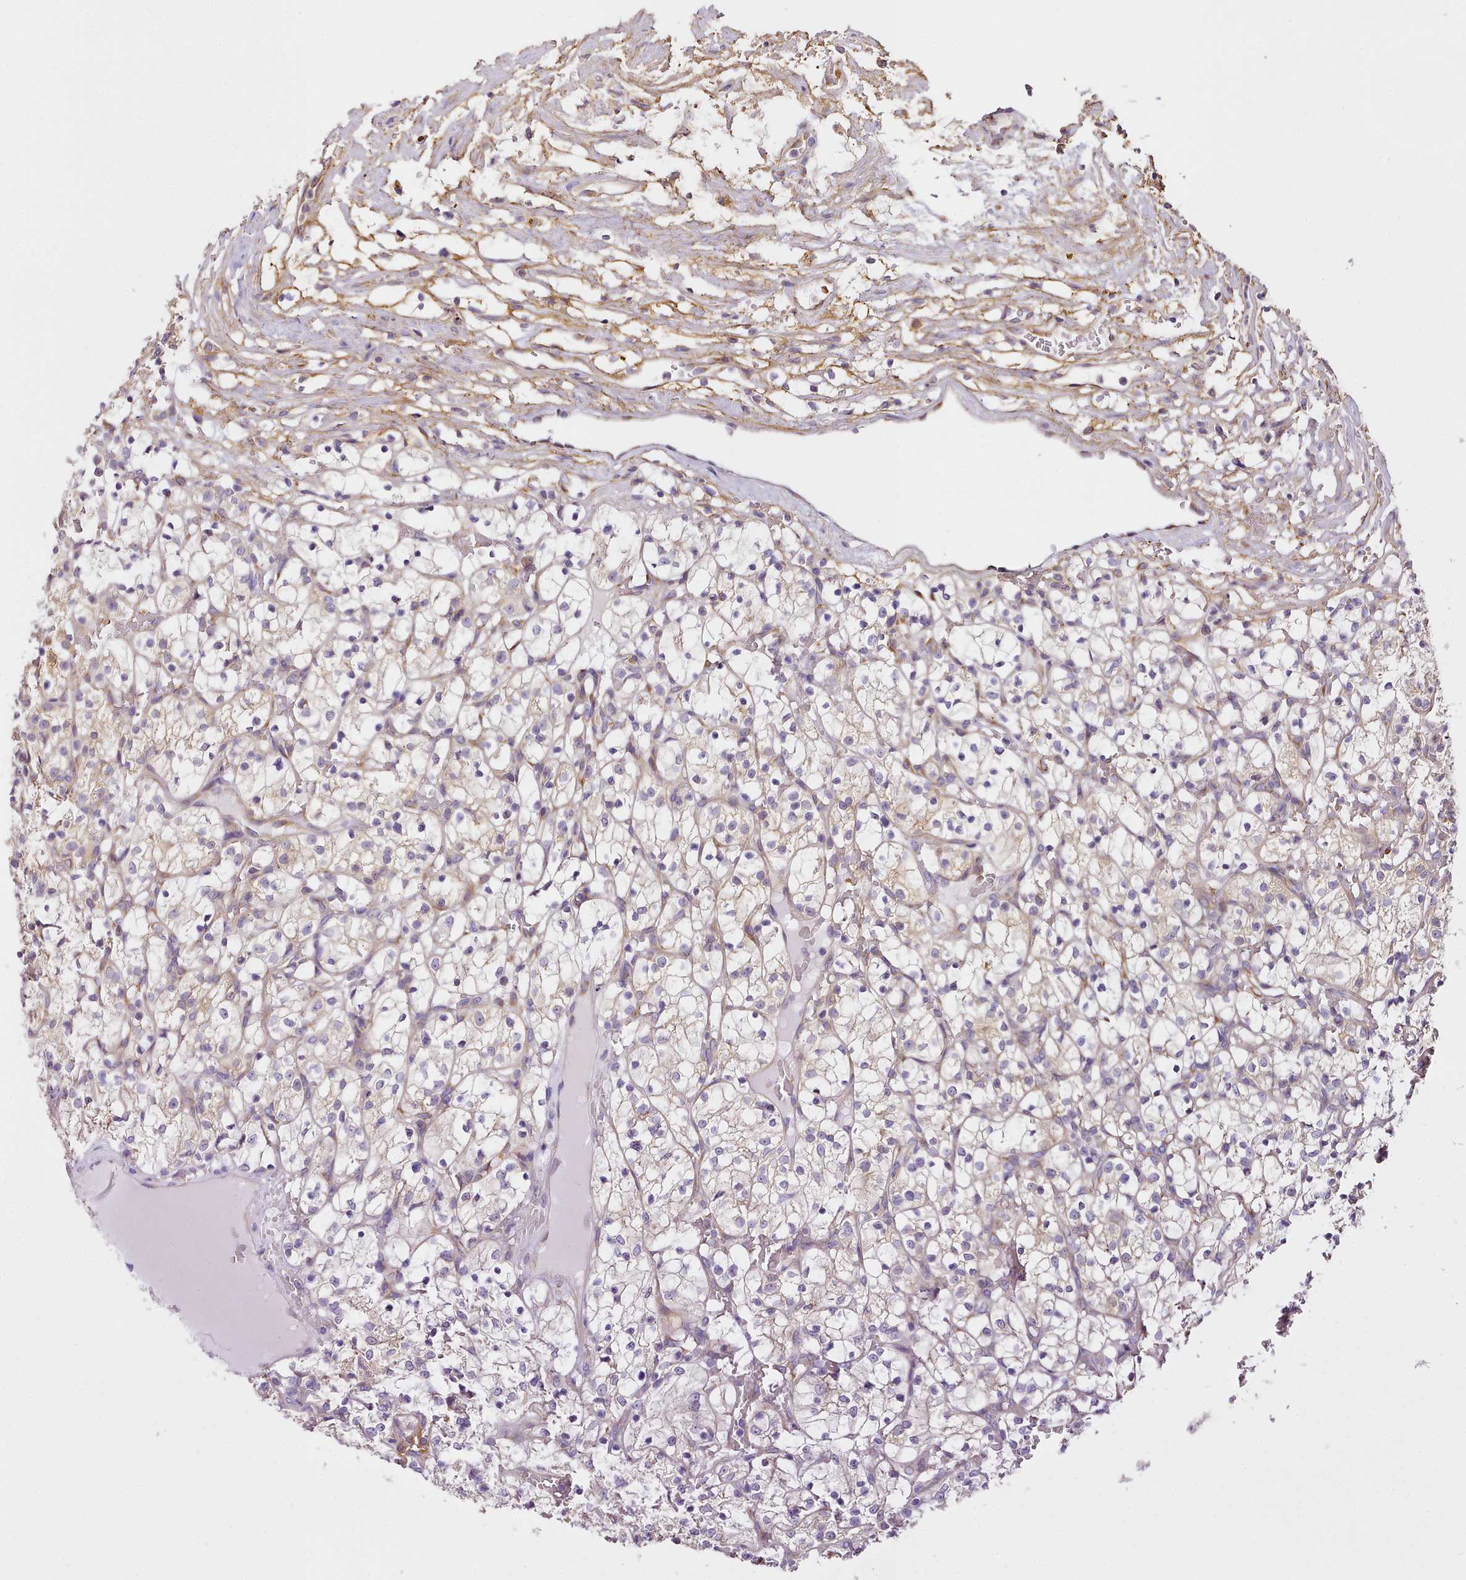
{"staining": {"intensity": "weak", "quantity": "<25%", "location": "cytoplasmic/membranous"}, "tissue": "renal cancer", "cell_type": "Tumor cells", "image_type": "cancer", "snomed": [{"axis": "morphology", "description": "Adenocarcinoma, NOS"}, {"axis": "topography", "description": "Kidney"}], "caption": "There is no significant positivity in tumor cells of adenocarcinoma (renal). (DAB immunohistochemistry (IHC) with hematoxylin counter stain).", "gene": "NBPF1", "patient": {"sex": "female", "age": 69}}